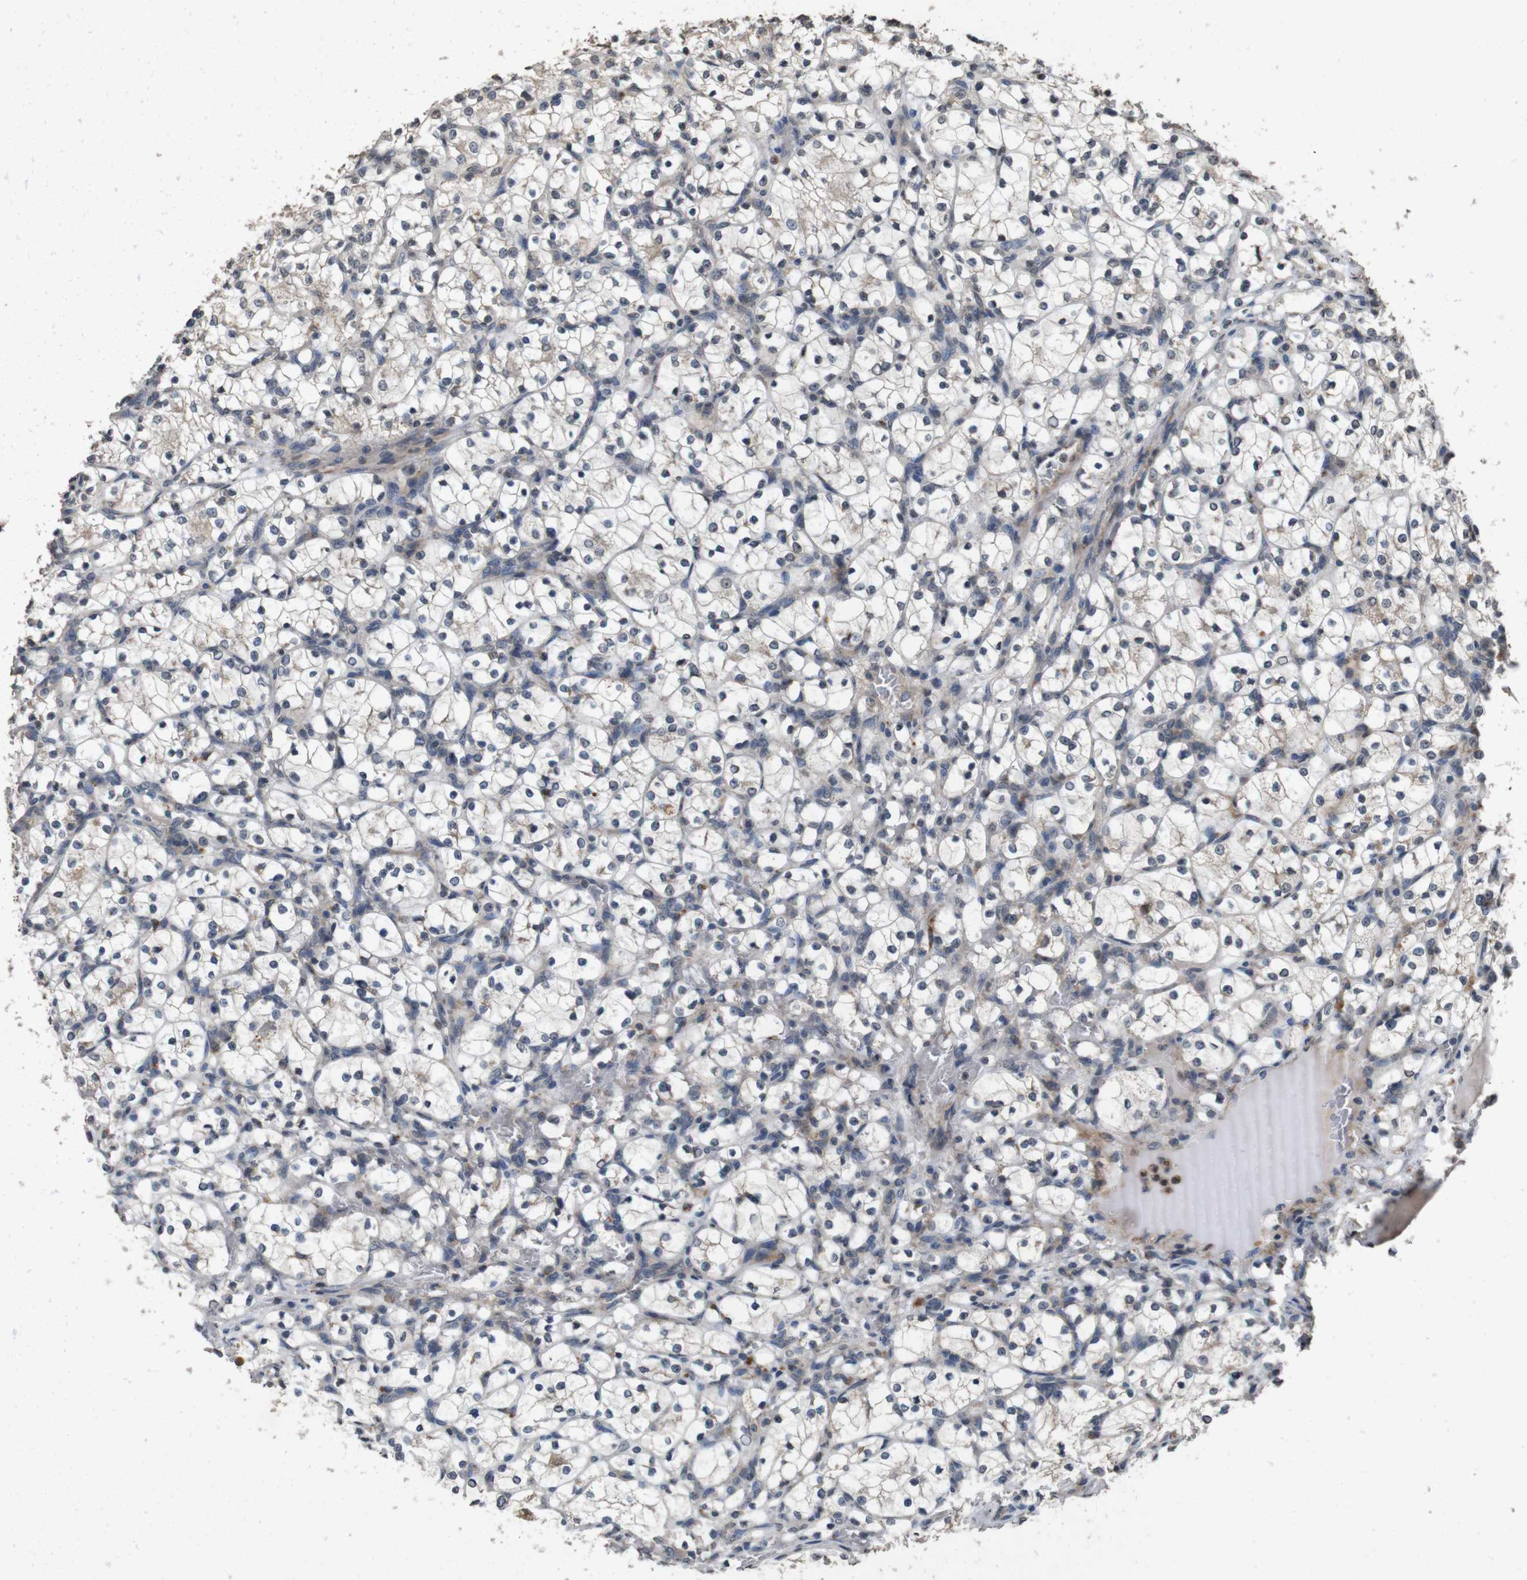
{"staining": {"intensity": "weak", "quantity": "25%-75%", "location": "cytoplasmic/membranous,nuclear"}, "tissue": "renal cancer", "cell_type": "Tumor cells", "image_type": "cancer", "snomed": [{"axis": "morphology", "description": "Adenocarcinoma, NOS"}, {"axis": "topography", "description": "Kidney"}], "caption": "Renal adenocarcinoma stained with DAB (3,3'-diaminobenzidine) IHC displays low levels of weak cytoplasmic/membranous and nuclear positivity in approximately 25%-75% of tumor cells. The protein is stained brown, and the nuclei are stained in blue (DAB (3,3'-diaminobenzidine) IHC with brightfield microscopy, high magnification).", "gene": "SORL1", "patient": {"sex": "female", "age": 69}}